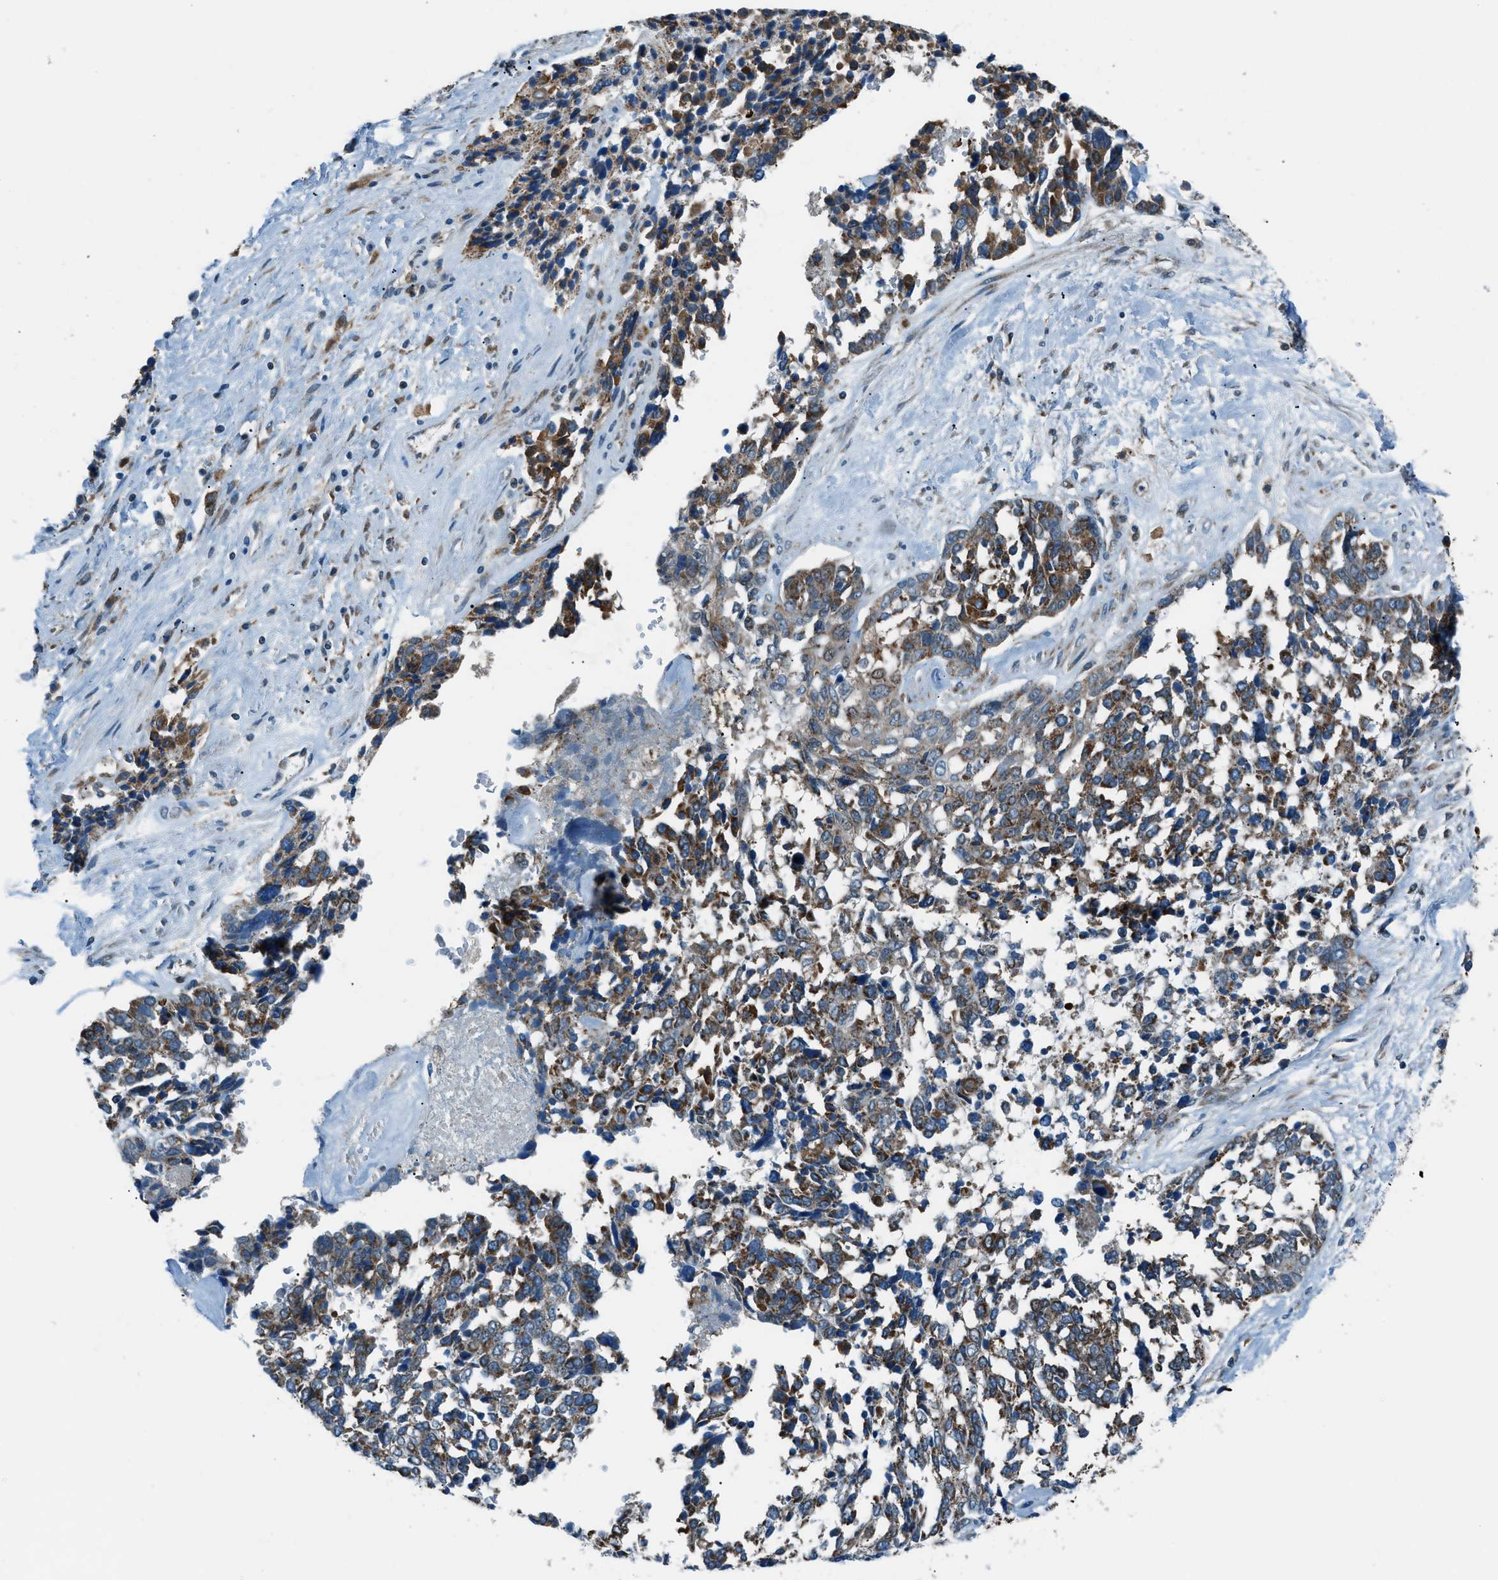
{"staining": {"intensity": "strong", "quantity": "25%-75%", "location": "cytoplasmic/membranous"}, "tissue": "ovarian cancer", "cell_type": "Tumor cells", "image_type": "cancer", "snomed": [{"axis": "morphology", "description": "Cystadenocarcinoma, serous, NOS"}, {"axis": "topography", "description": "Ovary"}], "caption": "The immunohistochemical stain highlights strong cytoplasmic/membranous positivity in tumor cells of ovarian serous cystadenocarcinoma tissue.", "gene": "PIGG", "patient": {"sex": "female", "age": 44}}